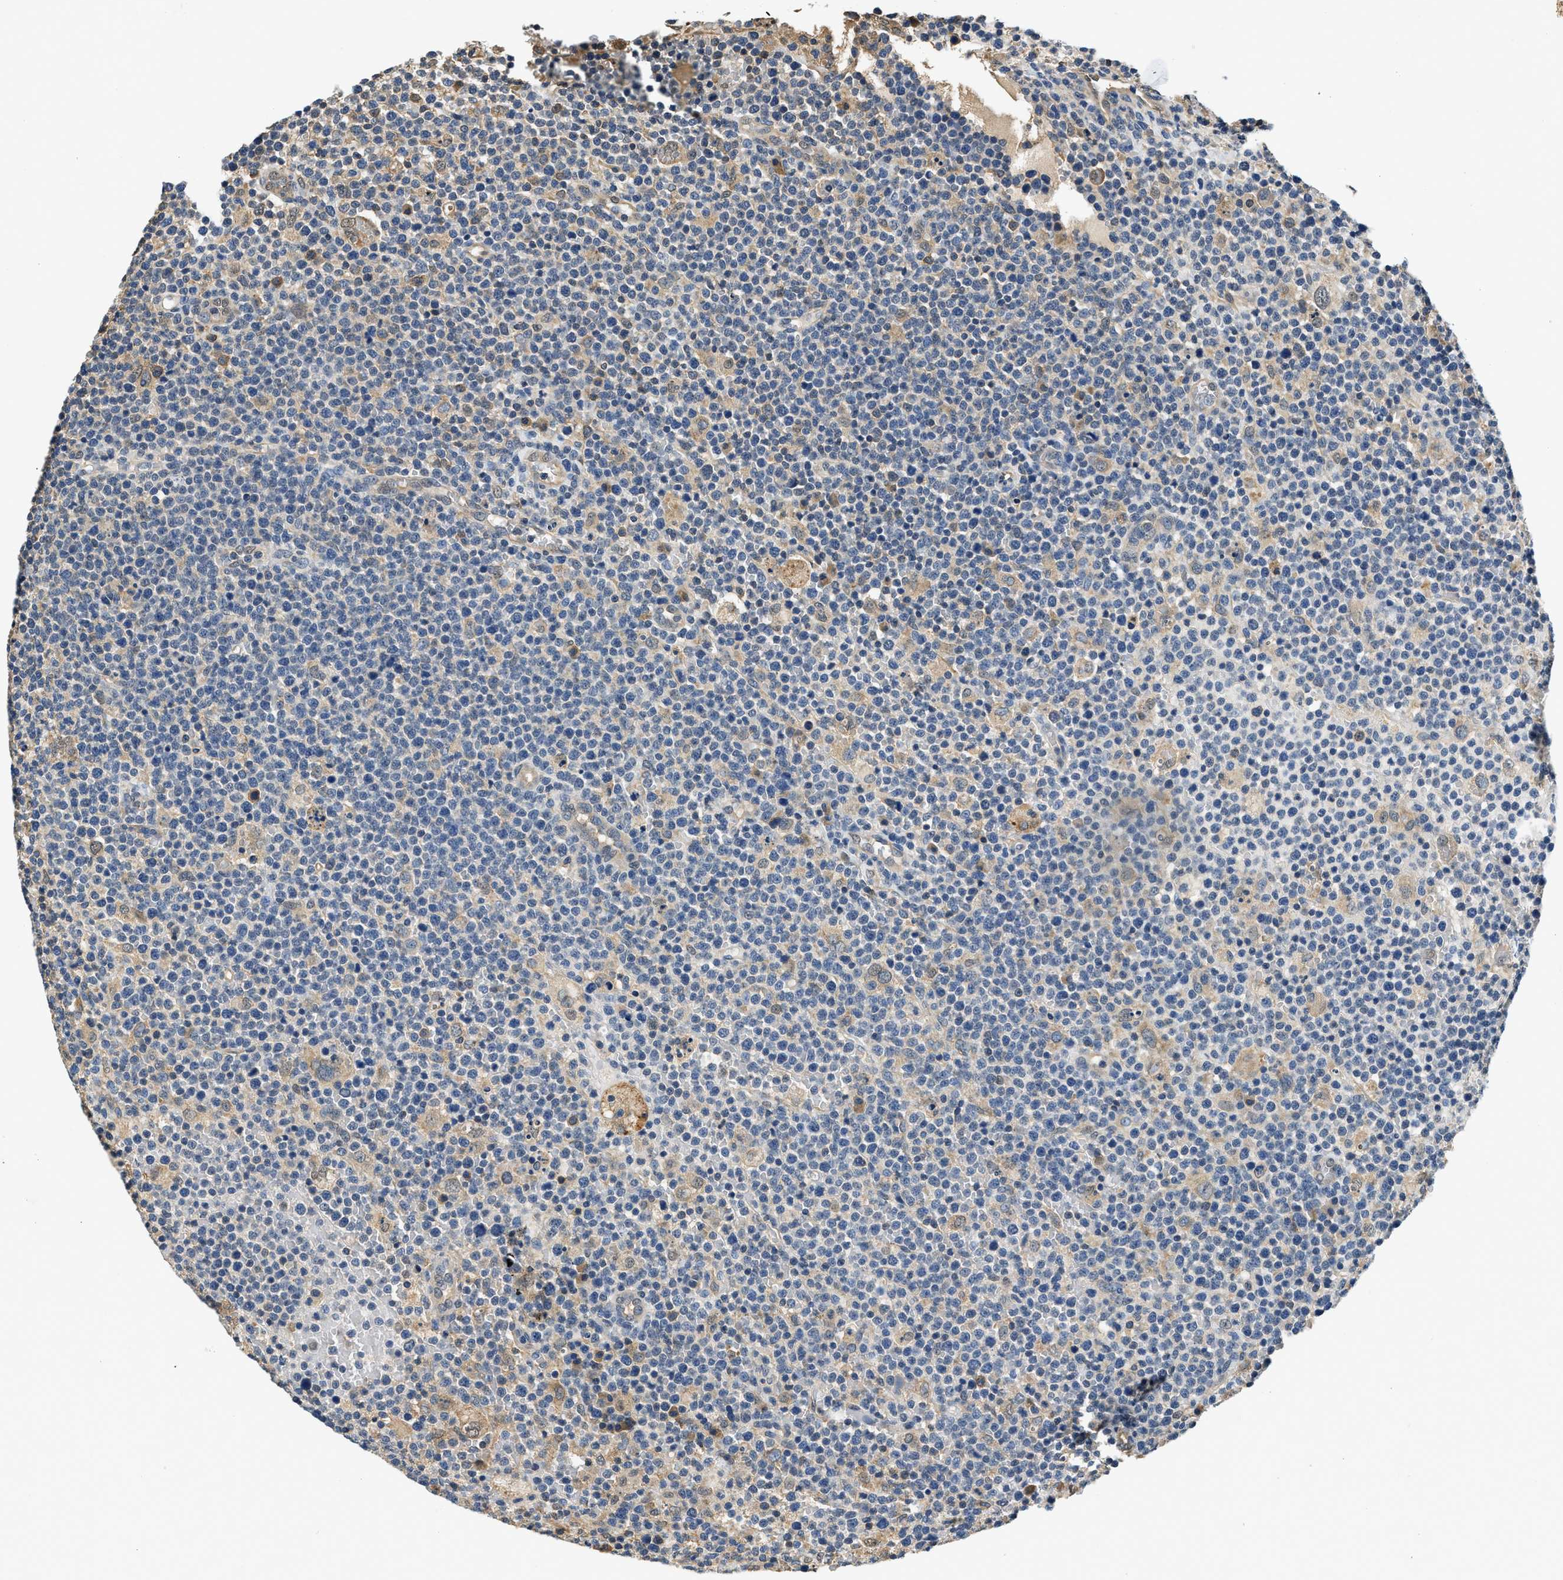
{"staining": {"intensity": "negative", "quantity": "none", "location": "none"}, "tissue": "lymphoma", "cell_type": "Tumor cells", "image_type": "cancer", "snomed": [{"axis": "morphology", "description": "Malignant lymphoma, non-Hodgkin's type, High grade"}, {"axis": "topography", "description": "Lymph node"}], "caption": "Tumor cells are negative for brown protein staining in lymphoma.", "gene": "BCL7C", "patient": {"sex": "male", "age": 61}}